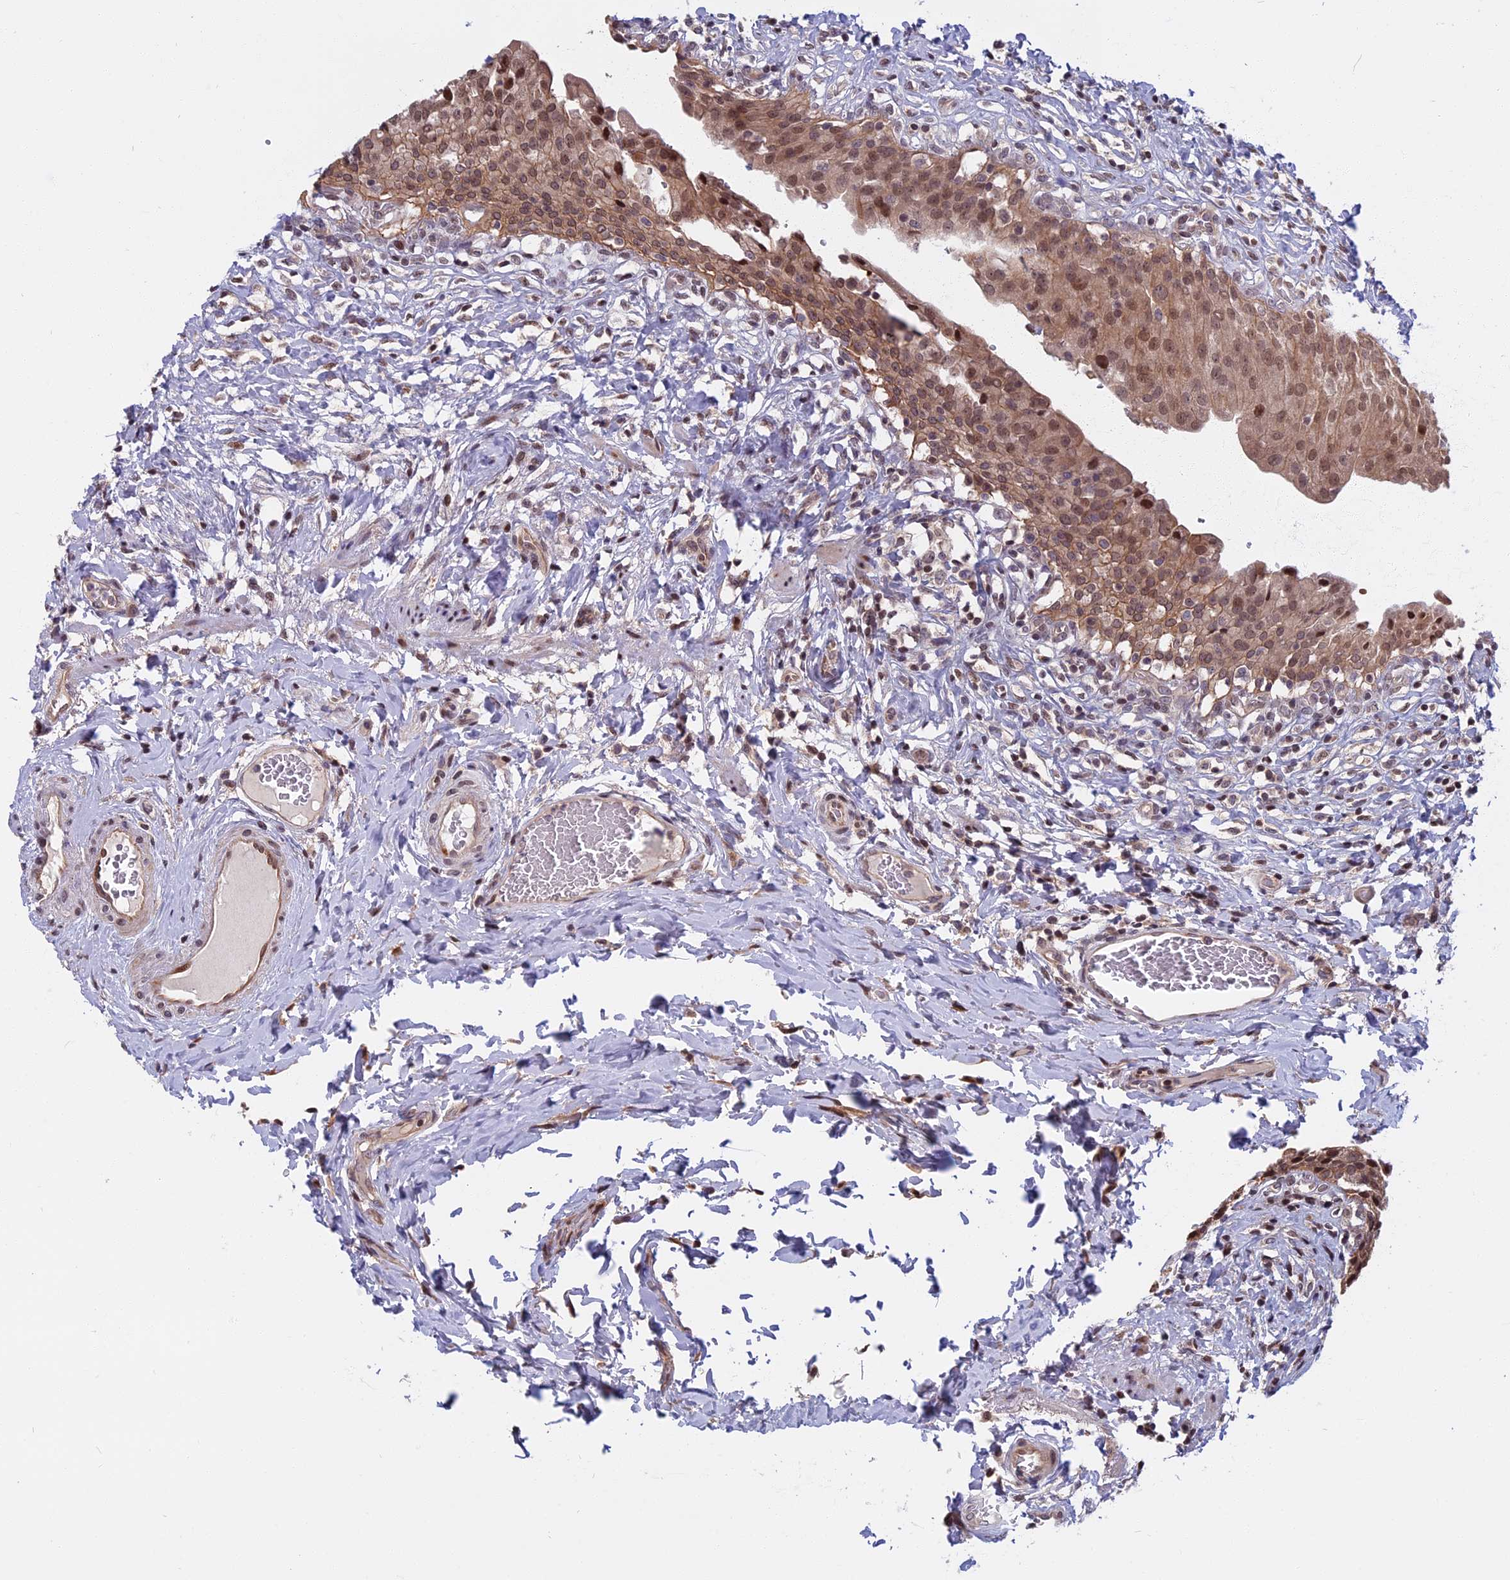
{"staining": {"intensity": "moderate", "quantity": ">75%", "location": "cytoplasmic/membranous,nuclear"}, "tissue": "urinary bladder", "cell_type": "Urothelial cells", "image_type": "normal", "snomed": [{"axis": "morphology", "description": "Normal tissue, NOS"}, {"axis": "morphology", "description": "Inflammation, NOS"}, {"axis": "topography", "description": "Urinary bladder"}], "caption": "High-magnification brightfield microscopy of benign urinary bladder stained with DAB (3,3'-diaminobenzidine) (brown) and counterstained with hematoxylin (blue). urothelial cells exhibit moderate cytoplasmic/membranous,nuclear expression is present in approximately>75% of cells.", "gene": "CCDC113", "patient": {"sex": "male", "age": 64}}